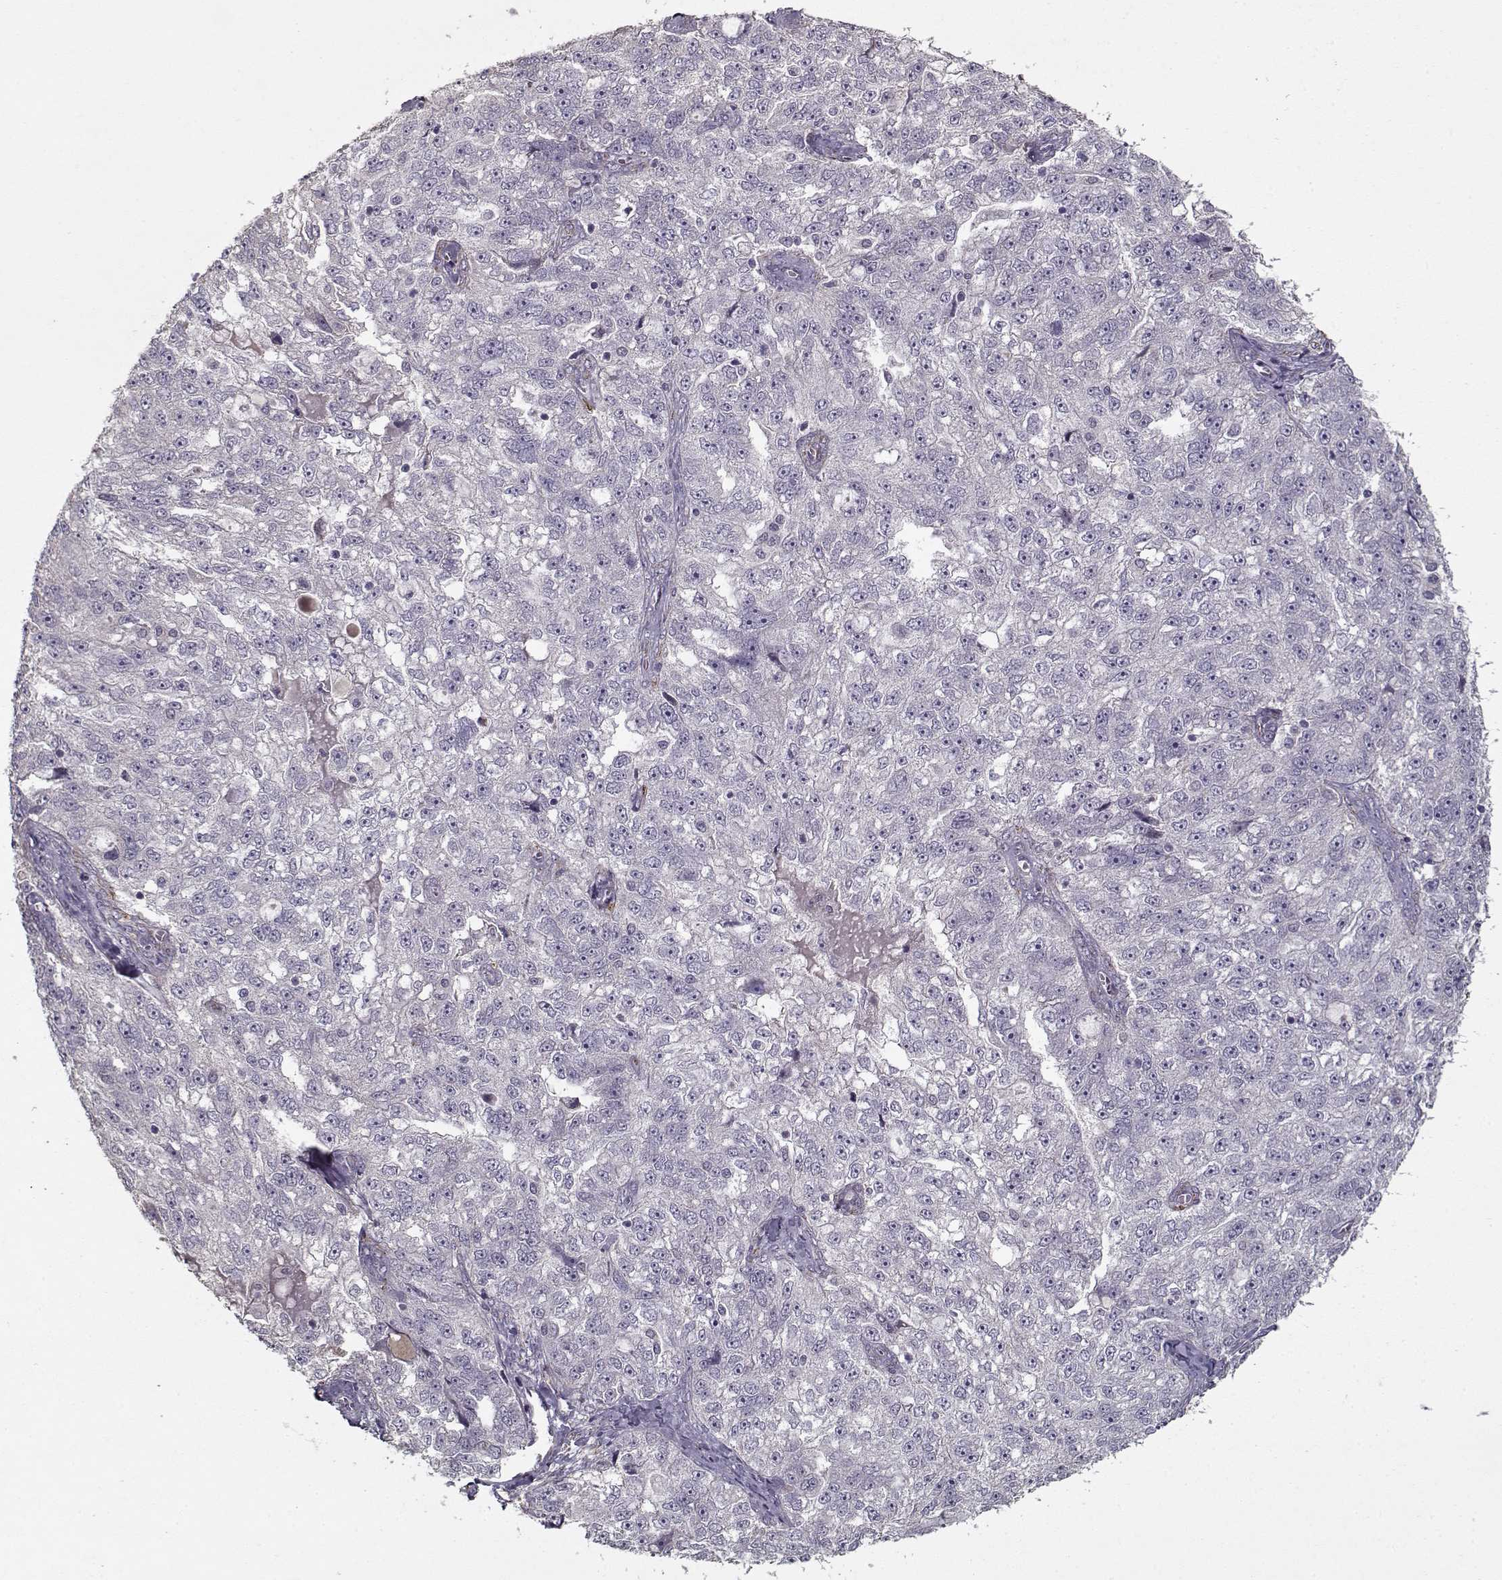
{"staining": {"intensity": "negative", "quantity": "none", "location": "none"}, "tissue": "ovarian cancer", "cell_type": "Tumor cells", "image_type": "cancer", "snomed": [{"axis": "morphology", "description": "Cystadenocarcinoma, serous, NOS"}, {"axis": "topography", "description": "Ovary"}], "caption": "This image is of ovarian cancer (serous cystadenocarcinoma) stained with IHC to label a protein in brown with the nuclei are counter-stained blue. There is no staining in tumor cells.", "gene": "LAMA2", "patient": {"sex": "female", "age": 51}}